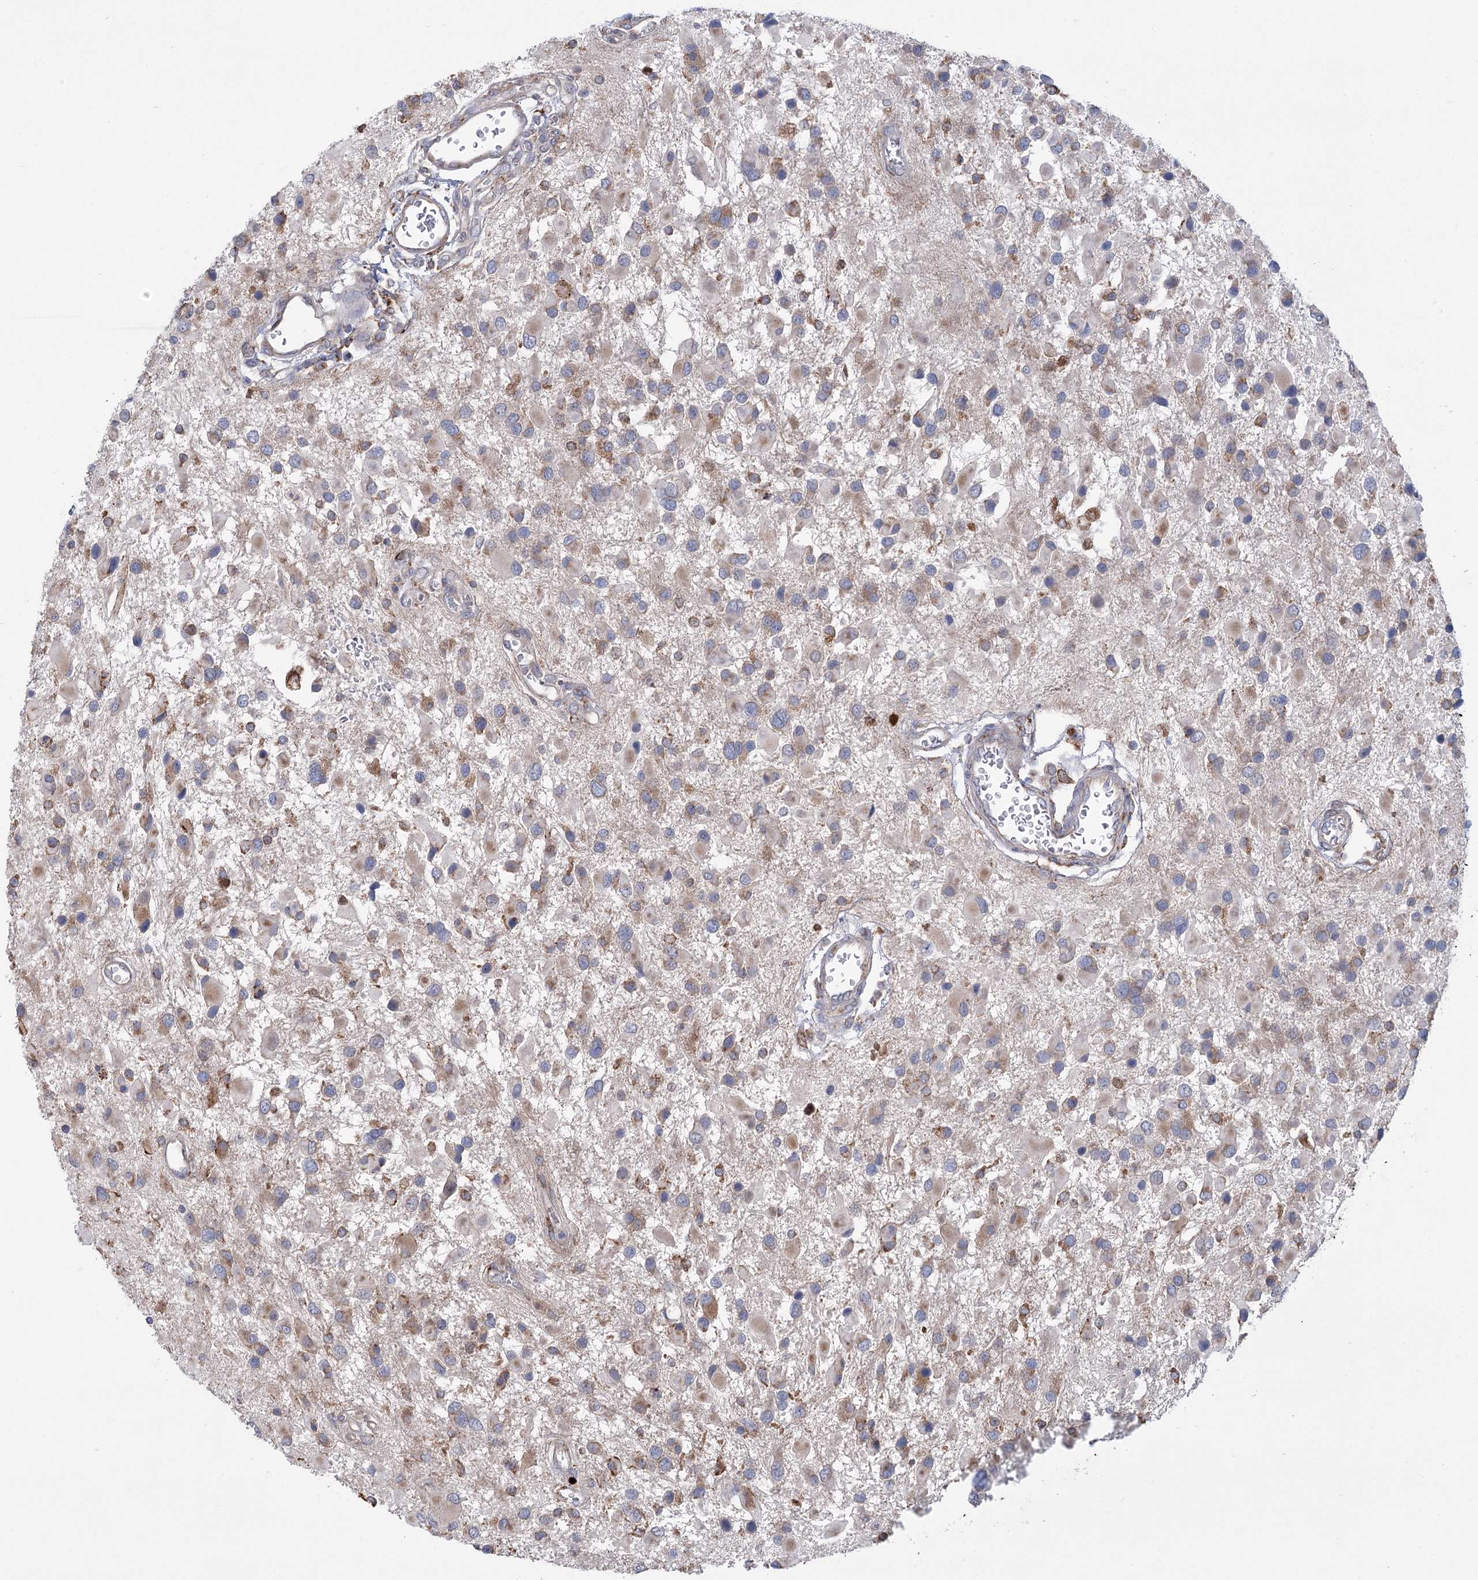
{"staining": {"intensity": "moderate", "quantity": "<25%", "location": "cytoplasmic/membranous"}, "tissue": "glioma", "cell_type": "Tumor cells", "image_type": "cancer", "snomed": [{"axis": "morphology", "description": "Glioma, malignant, High grade"}, {"axis": "topography", "description": "Brain"}], "caption": "Tumor cells show low levels of moderate cytoplasmic/membranous positivity in approximately <25% of cells in human glioma.", "gene": "METTL24", "patient": {"sex": "male", "age": 53}}